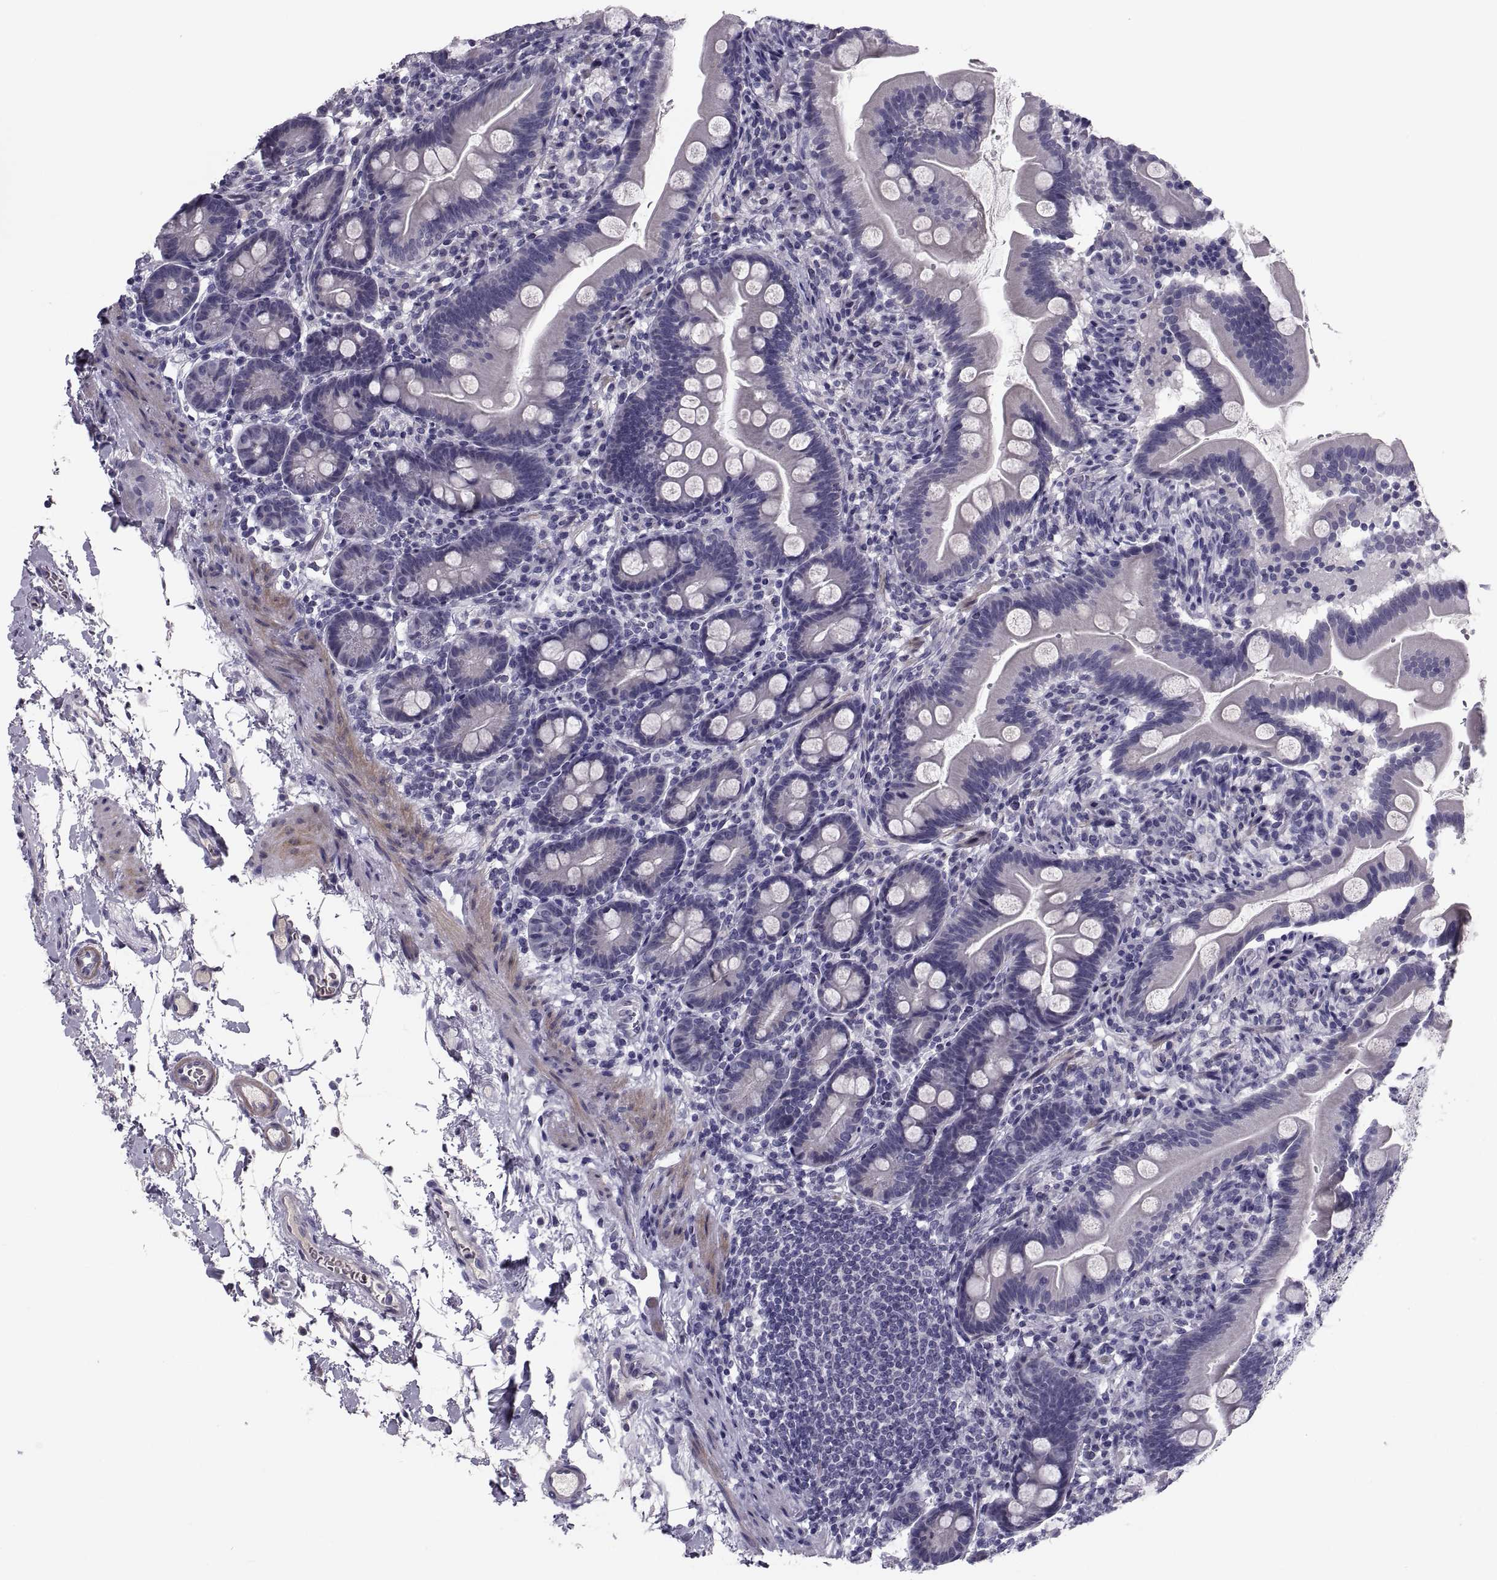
{"staining": {"intensity": "negative", "quantity": "none", "location": "none"}, "tissue": "small intestine", "cell_type": "Glandular cells", "image_type": "normal", "snomed": [{"axis": "morphology", "description": "Normal tissue, NOS"}, {"axis": "topography", "description": "Small intestine"}], "caption": "This image is of benign small intestine stained with immunohistochemistry to label a protein in brown with the nuclei are counter-stained blue. There is no staining in glandular cells.", "gene": "PDZRN4", "patient": {"sex": "female", "age": 44}}